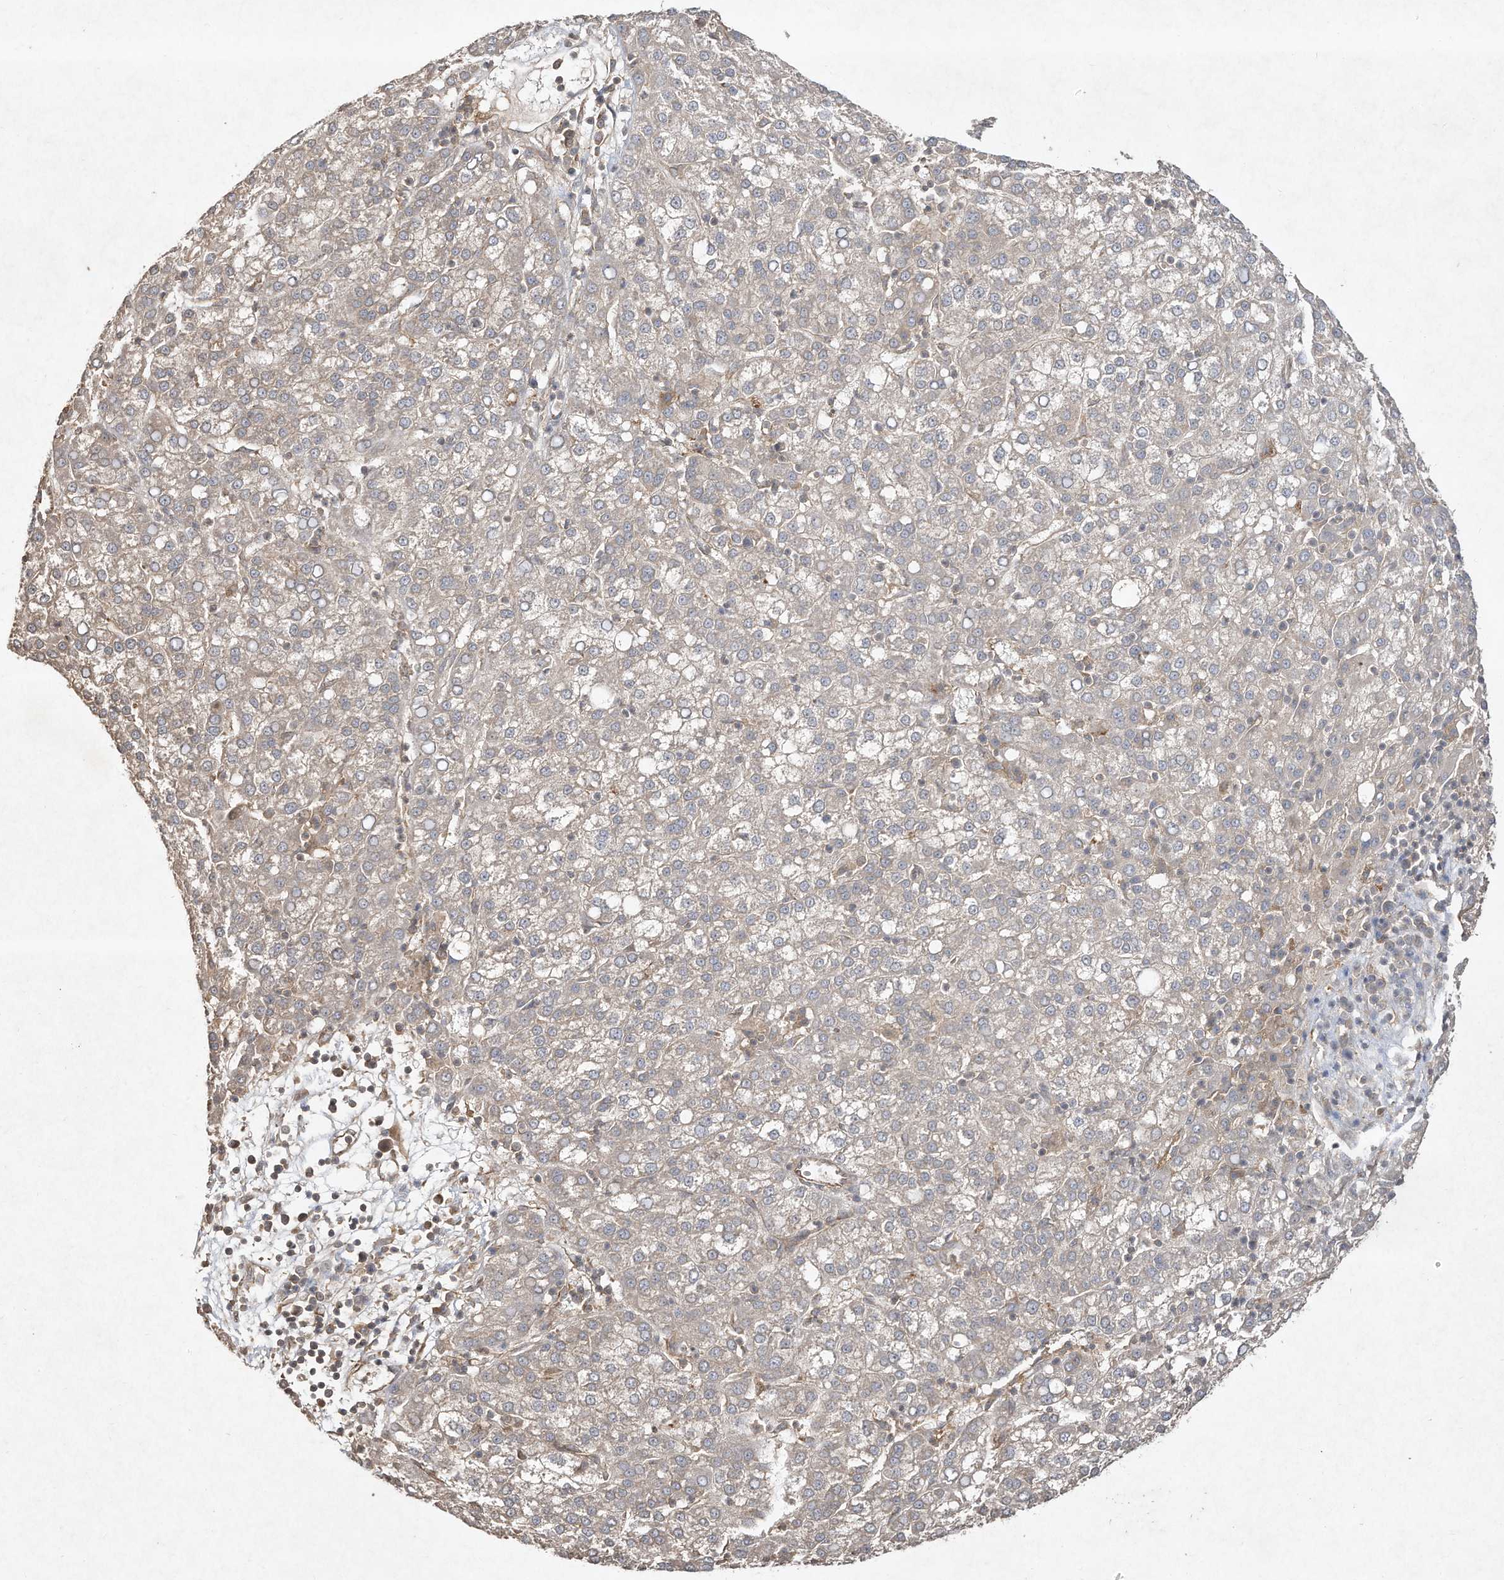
{"staining": {"intensity": "negative", "quantity": "none", "location": "none"}, "tissue": "liver cancer", "cell_type": "Tumor cells", "image_type": "cancer", "snomed": [{"axis": "morphology", "description": "Carcinoma, Hepatocellular, NOS"}, {"axis": "topography", "description": "Liver"}], "caption": "Tumor cells are negative for protein expression in human liver hepatocellular carcinoma. (DAB immunohistochemistry visualized using brightfield microscopy, high magnification).", "gene": "DYNC1I2", "patient": {"sex": "female", "age": 58}}